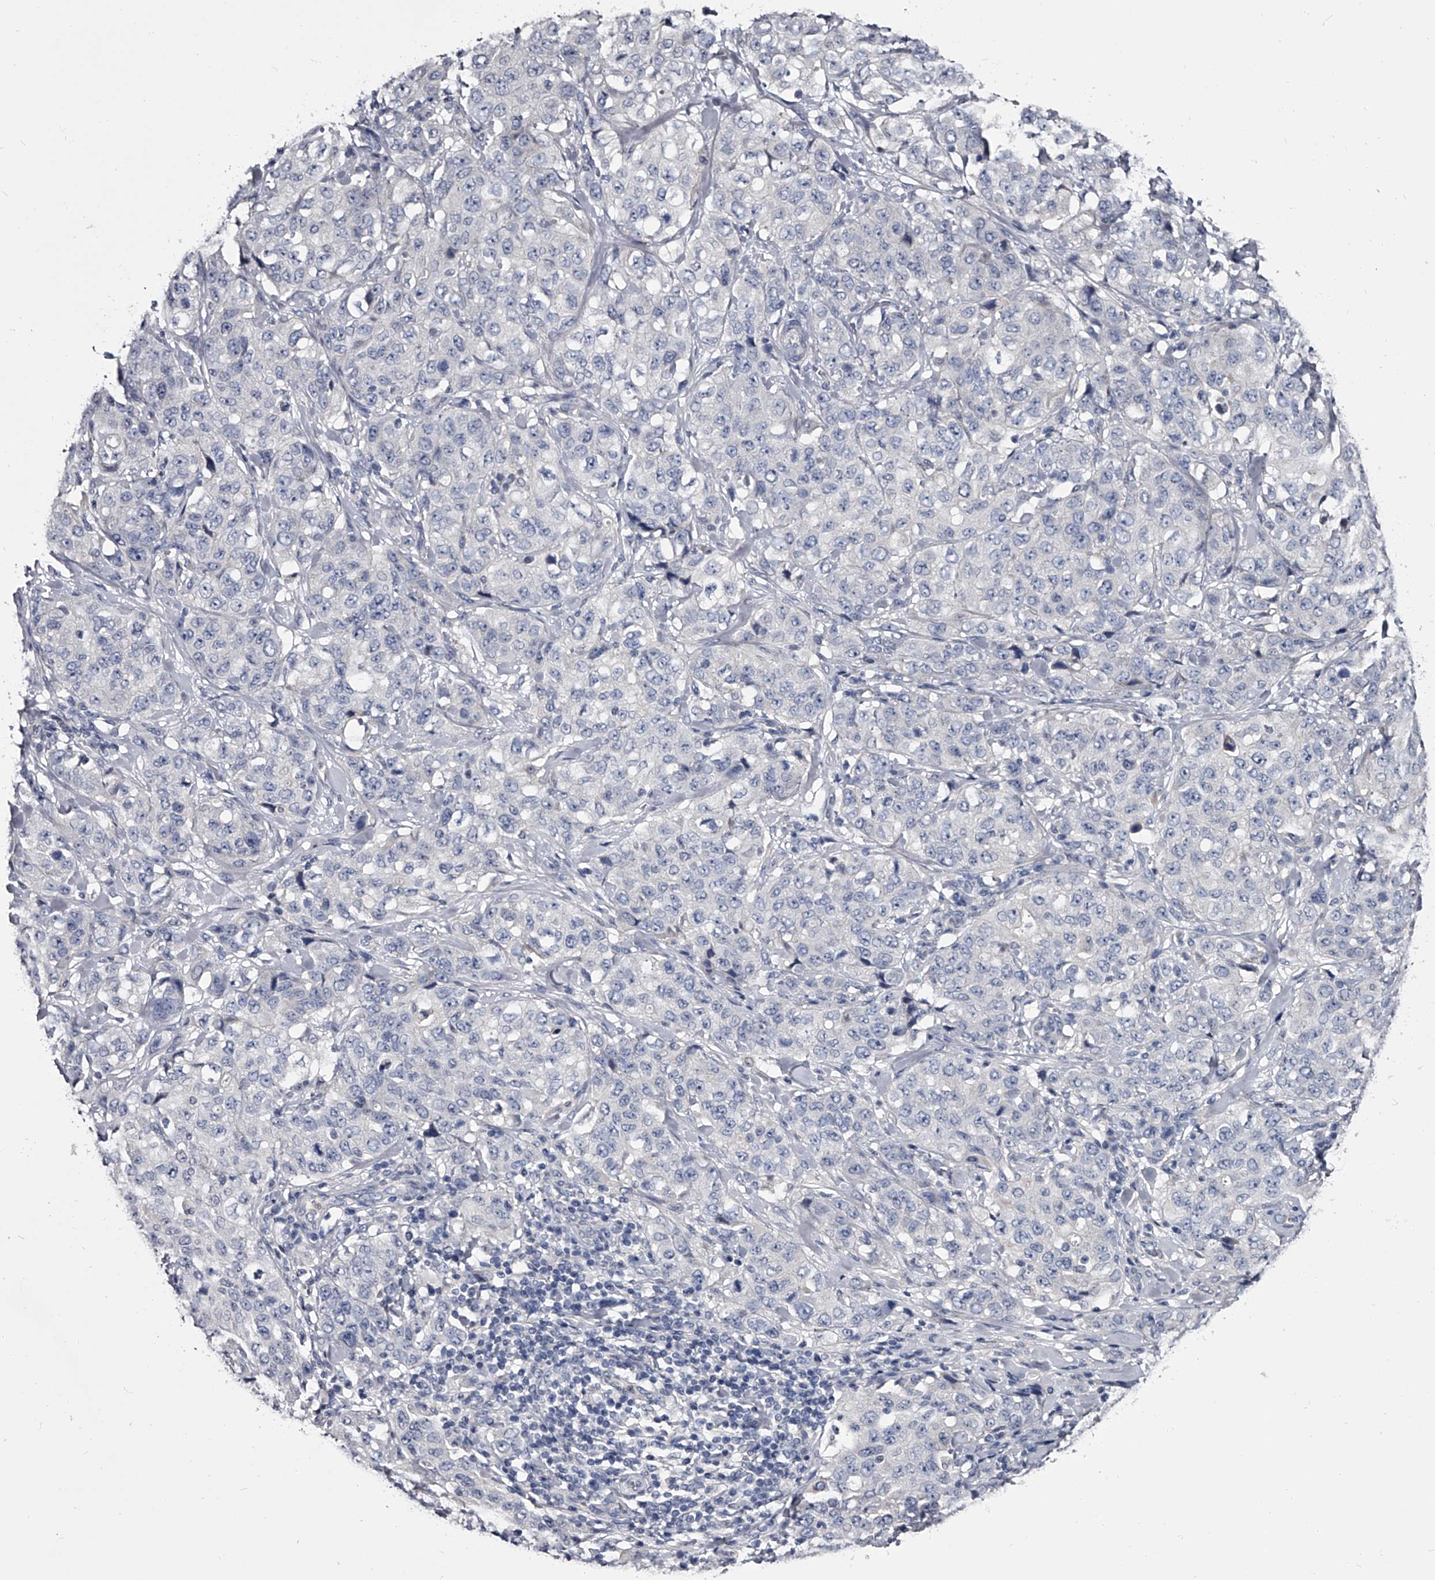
{"staining": {"intensity": "negative", "quantity": "none", "location": "none"}, "tissue": "stomach cancer", "cell_type": "Tumor cells", "image_type": "cancer", "snomed": [{"axis": "morphology", "description": "Adenocarcinoma, NOS"}, {"axis": "topography", "description": "Stomach"}], "caption": "IHC micrograph of neoplastic tissue: human stomach cancer stained with DAB (3,3'-diaminobenzidine) reveals no significant protein staining in tumor cells.", "gene": "GAPVD1", "patient": {"sex": "male", "age": 48}}